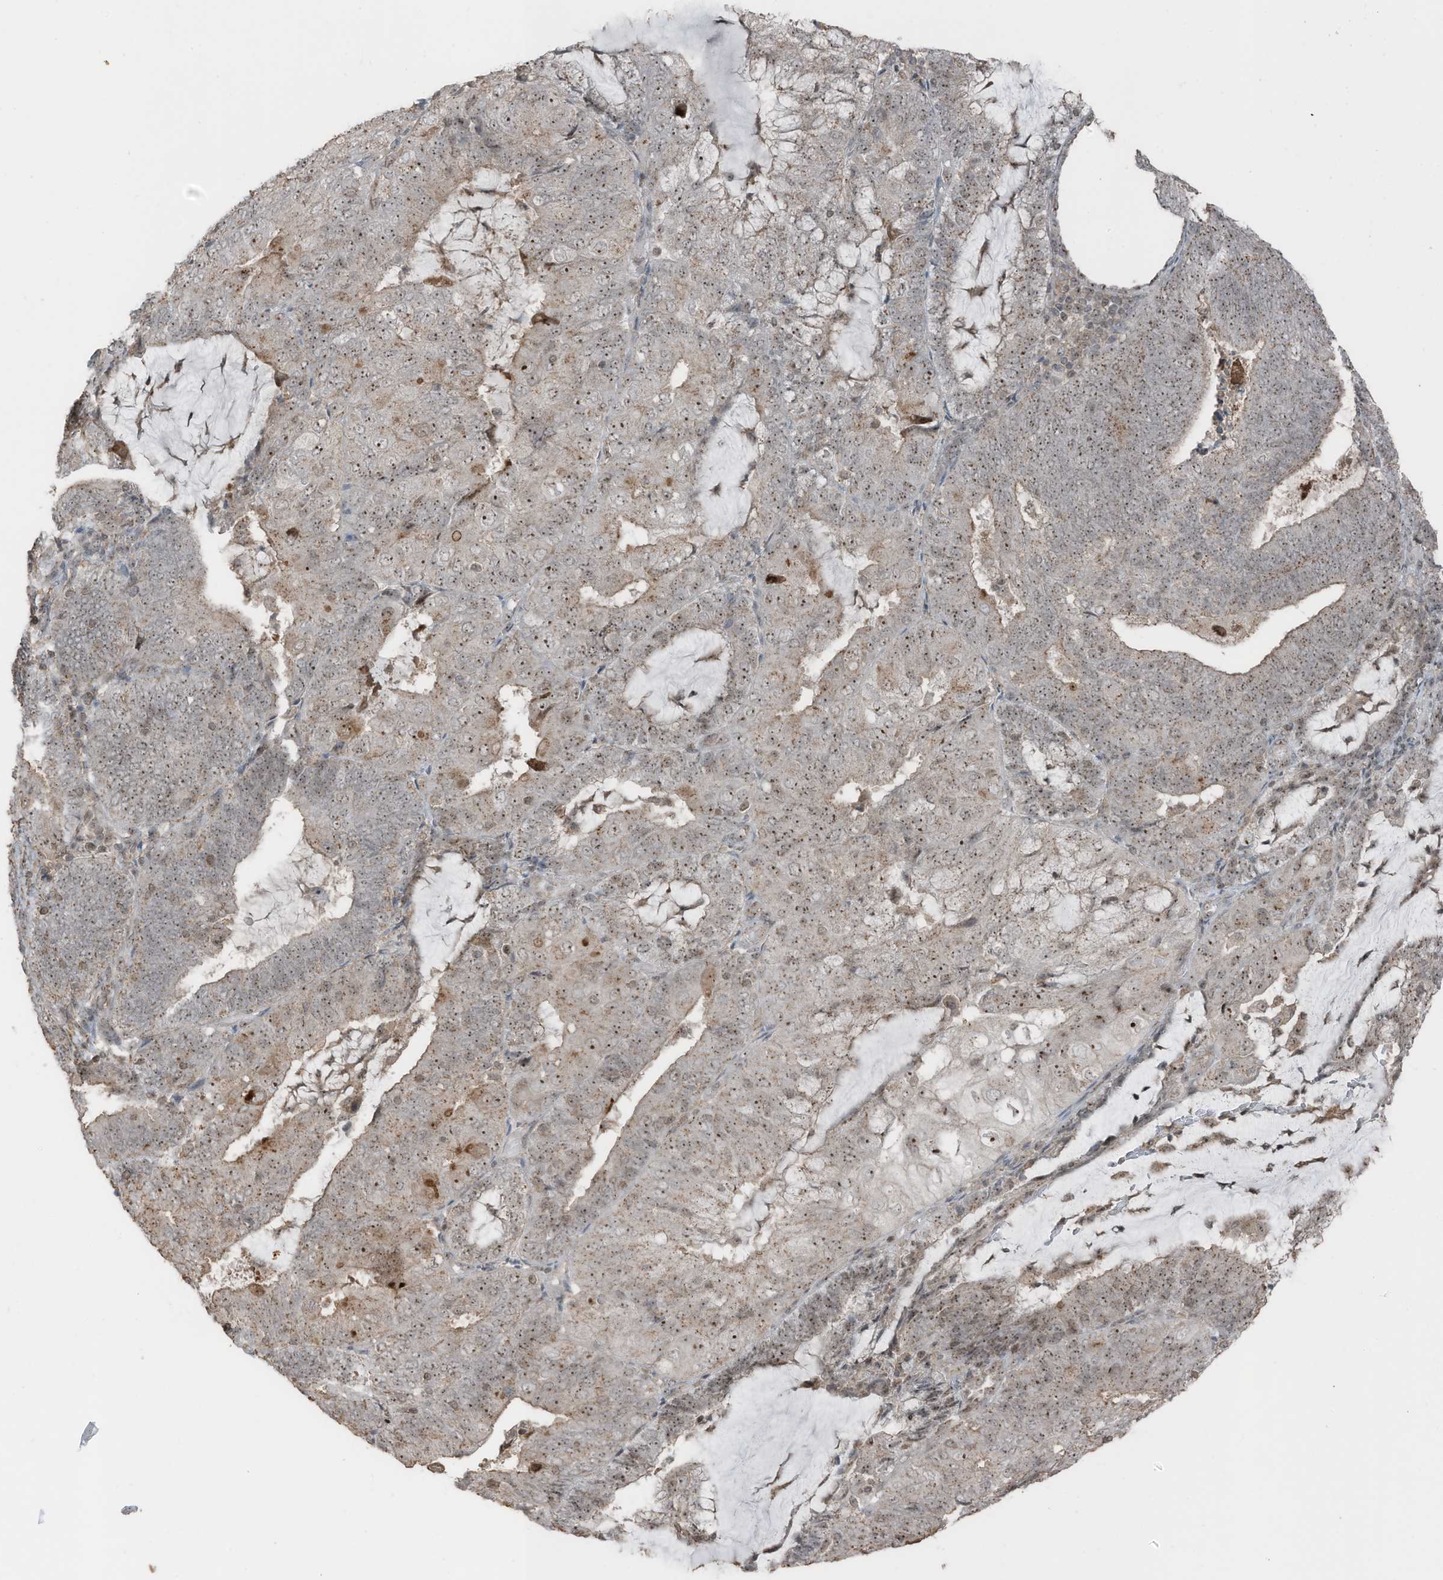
{"staining": {"intensity": "moderate", "quantity": ">75%", "location": "nuclear"}, "tissue": "endometrial cancer", "cell_type": "Tumor cells", "image_type": "cancer", "snomed": [{"axis": "morphology", "description": "Adenocarcinoma, NOS"}, {"axis": "topography", "description": "Endometrium"}], "caption": "Moderate nuclear protein expression is appreciated in about >75% of tumor cells in endometrial adenocarcinoma.", "gene": "UTP3", "patient": {"sex": "female", "age": 81}}